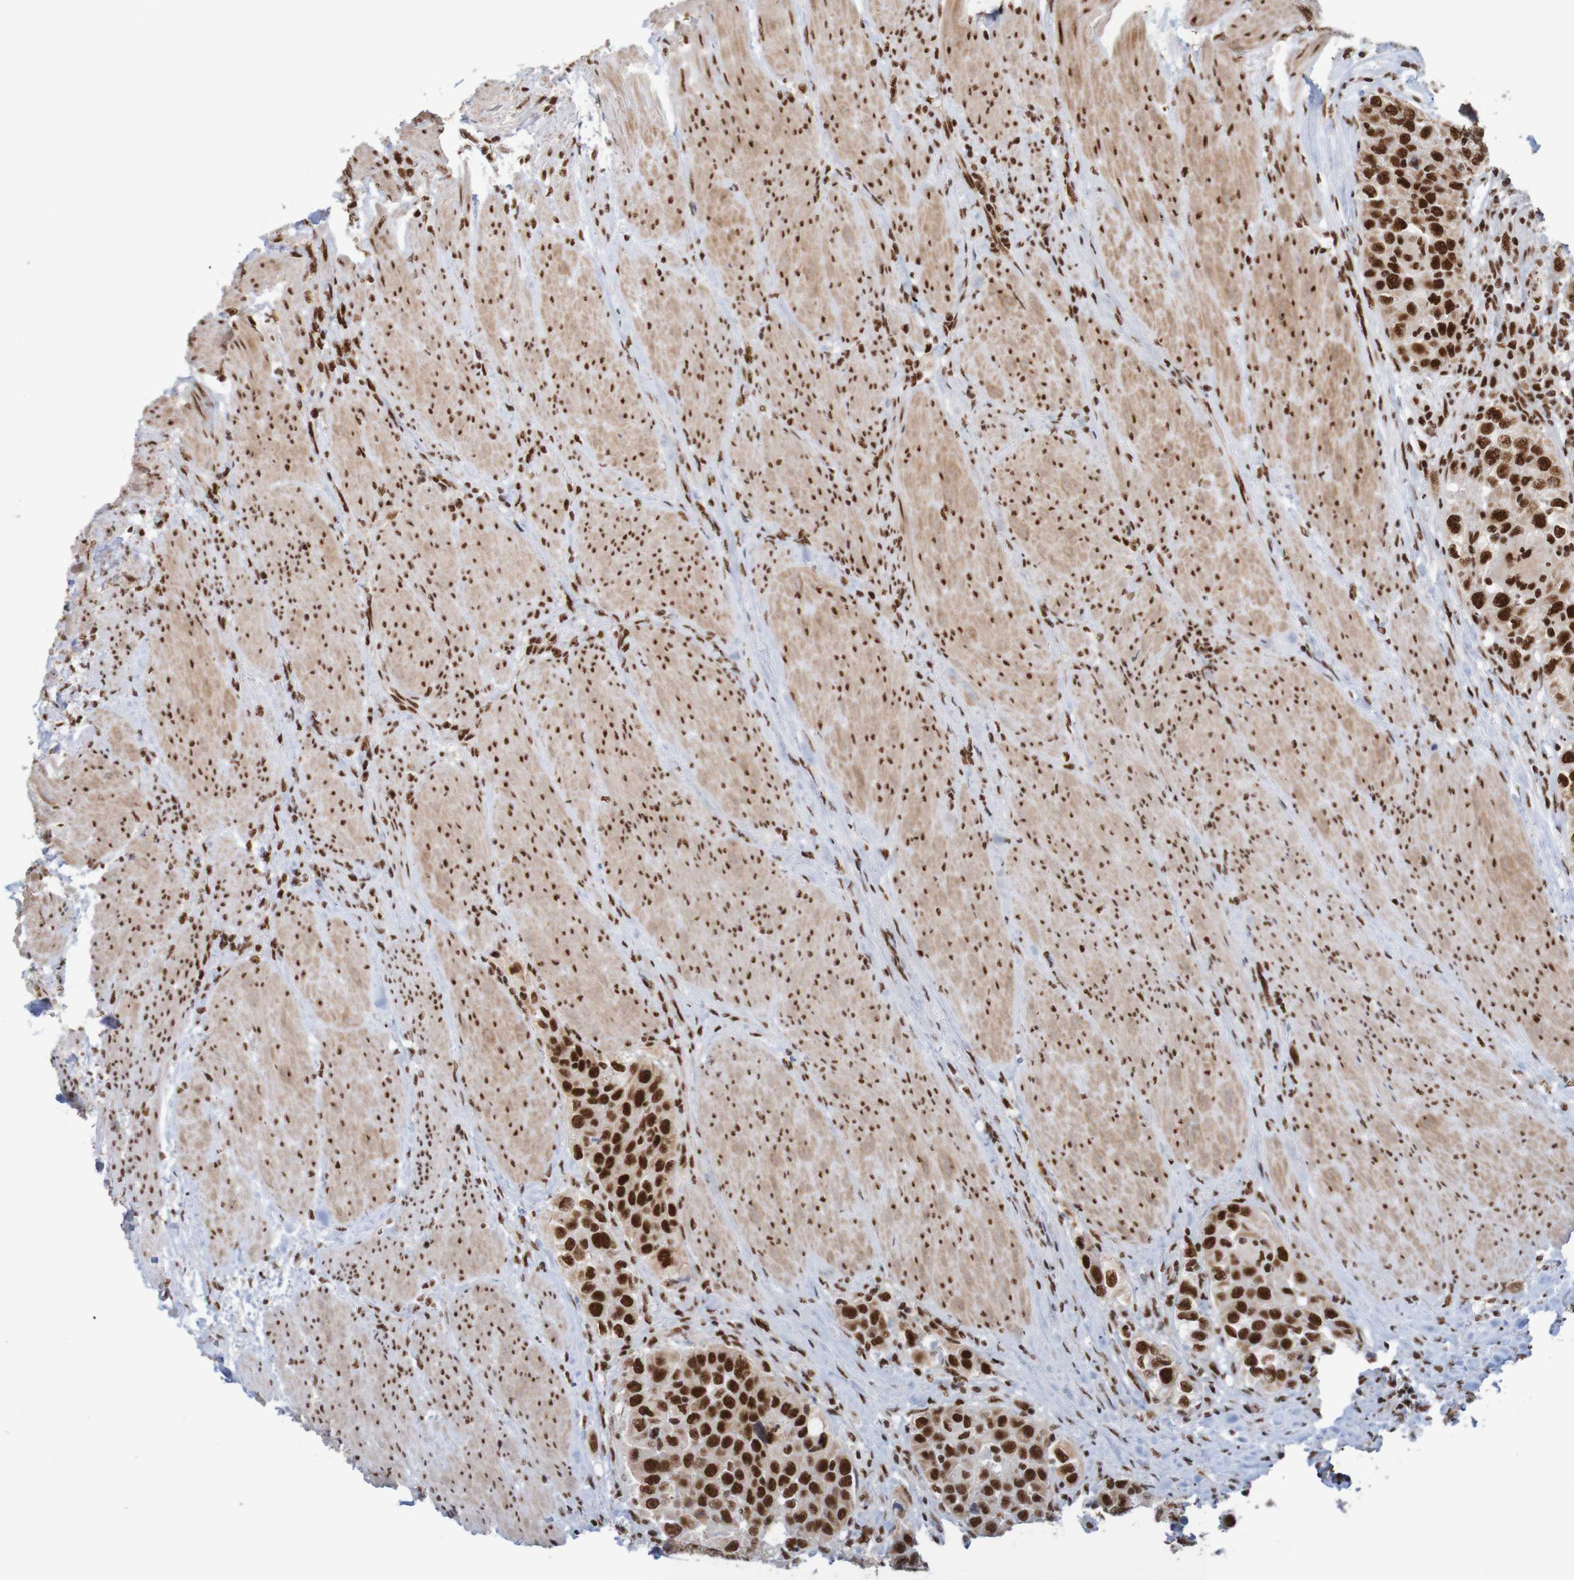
{"staining": {"intensity": "strong", "quantity": ">75%", "location": "nuclear"}, "tissue": "urothelial cancer", "cell_type": "Tumor cells", "image_type": "cancer", "snomed": [{"axis": "morphology", "description": "Urothelial carcinoma, High grade"}, {"axis": "topography", "description": "Urinary bladder"}], "caption": "Immunohistochemistry (IHC) (DAB (3,3'-diaminobenzidine)) staining of urothelial carcinoma (high-grade) displays strong nuclear protein positivity in approximately >75% of tumor cells.", "gene": "THRAP3", "patient": {"sex": "female", "age": 80}}